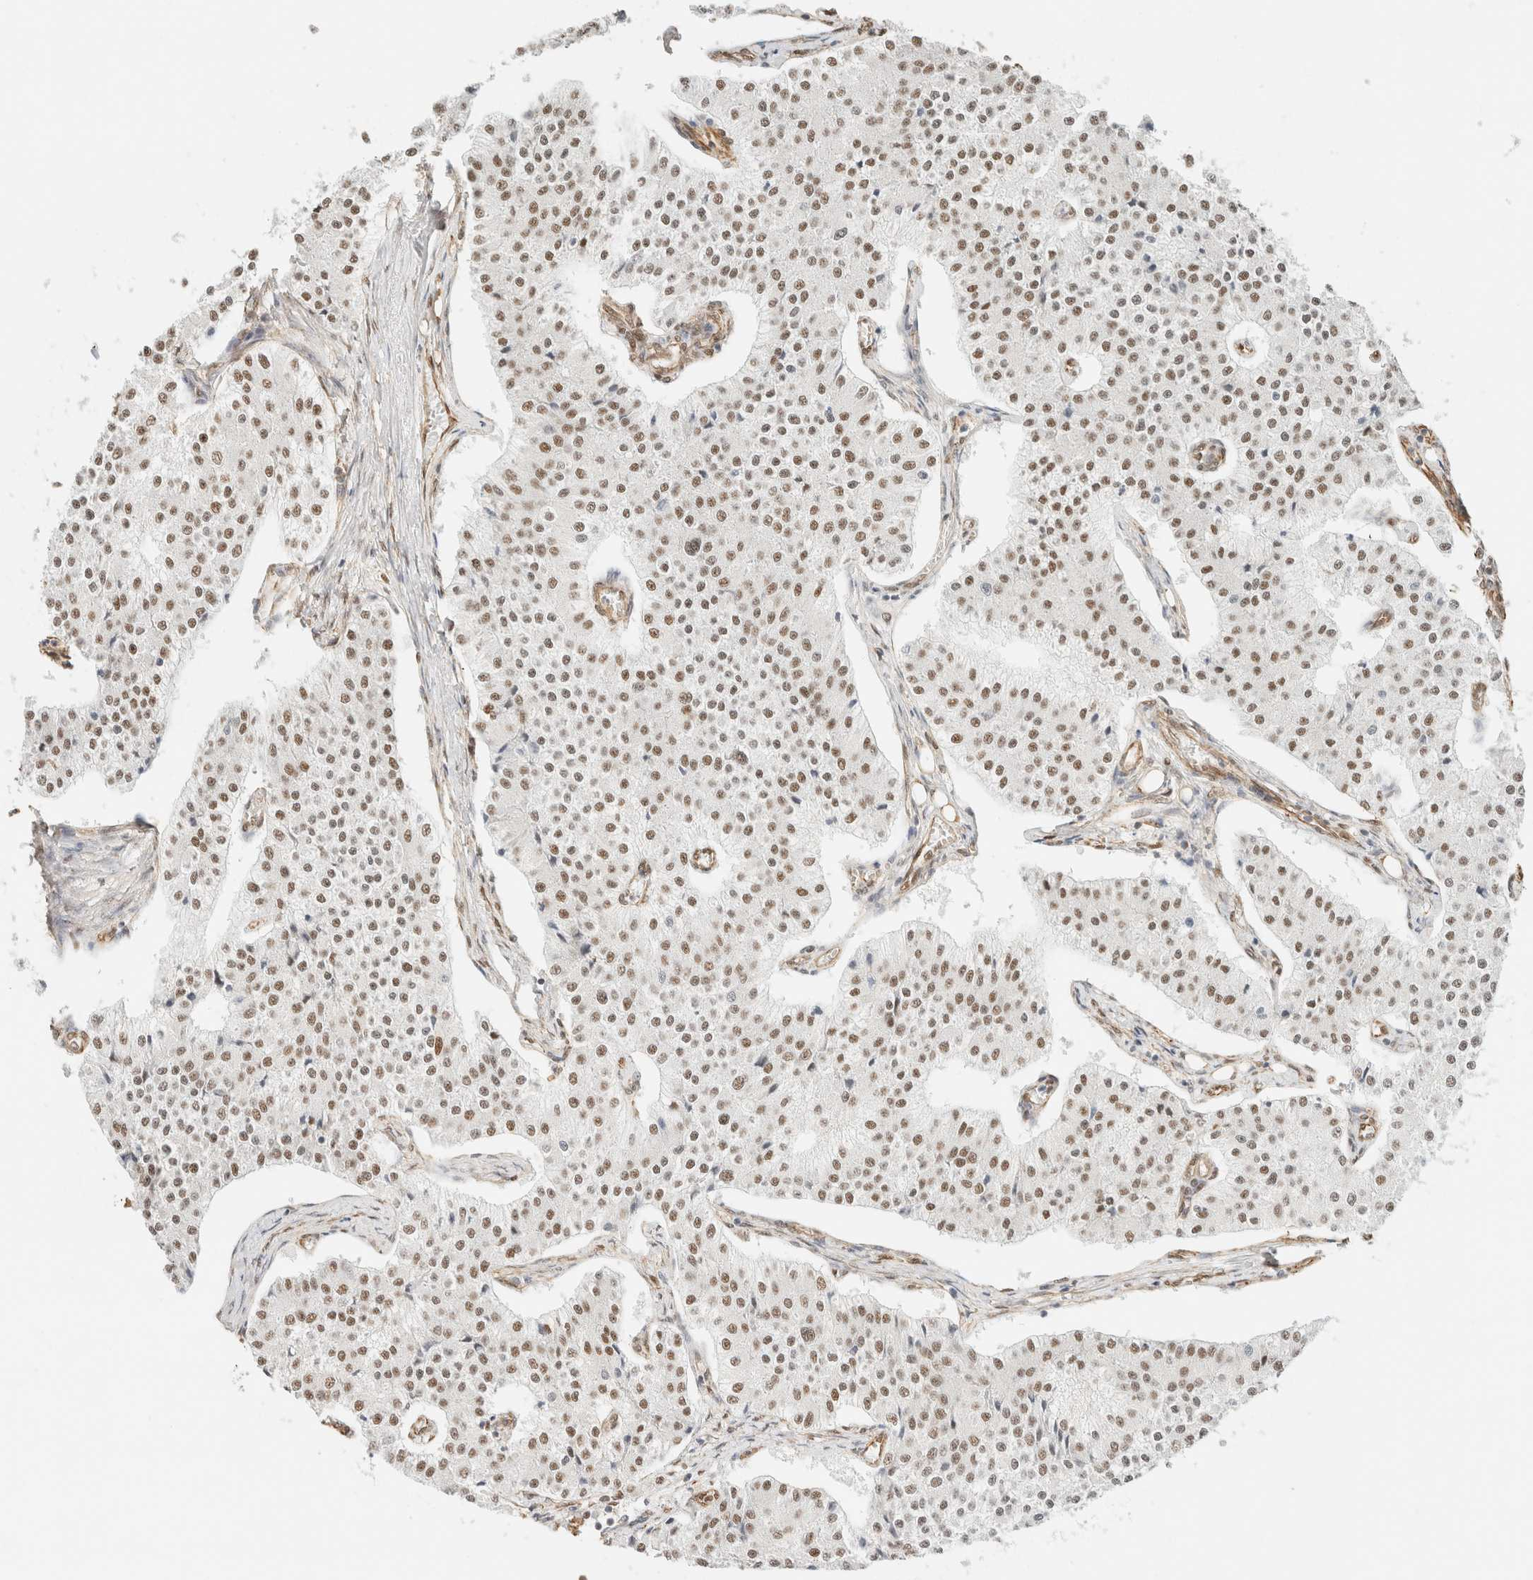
{"staining": {"intensity": "moderate", "quantity": ">75%", "location": "nuclear"}, "tissue": "carcinoid", "cell_type": "Tumor cells", "image_type": "cancer", "snomed": [{"axis": "morphology", "description": "Carcinoid, malignant, NOS"}, {"axis": "topography", "description": "Colon"}], "caption": "DAB immunohistochemical staining of carcinoid demonstrates moderate nuclear protein positivity in approximately >75% of tumor cells.", "gene": "ARID5A", "patient": {"sex": "female", "age": 52}}